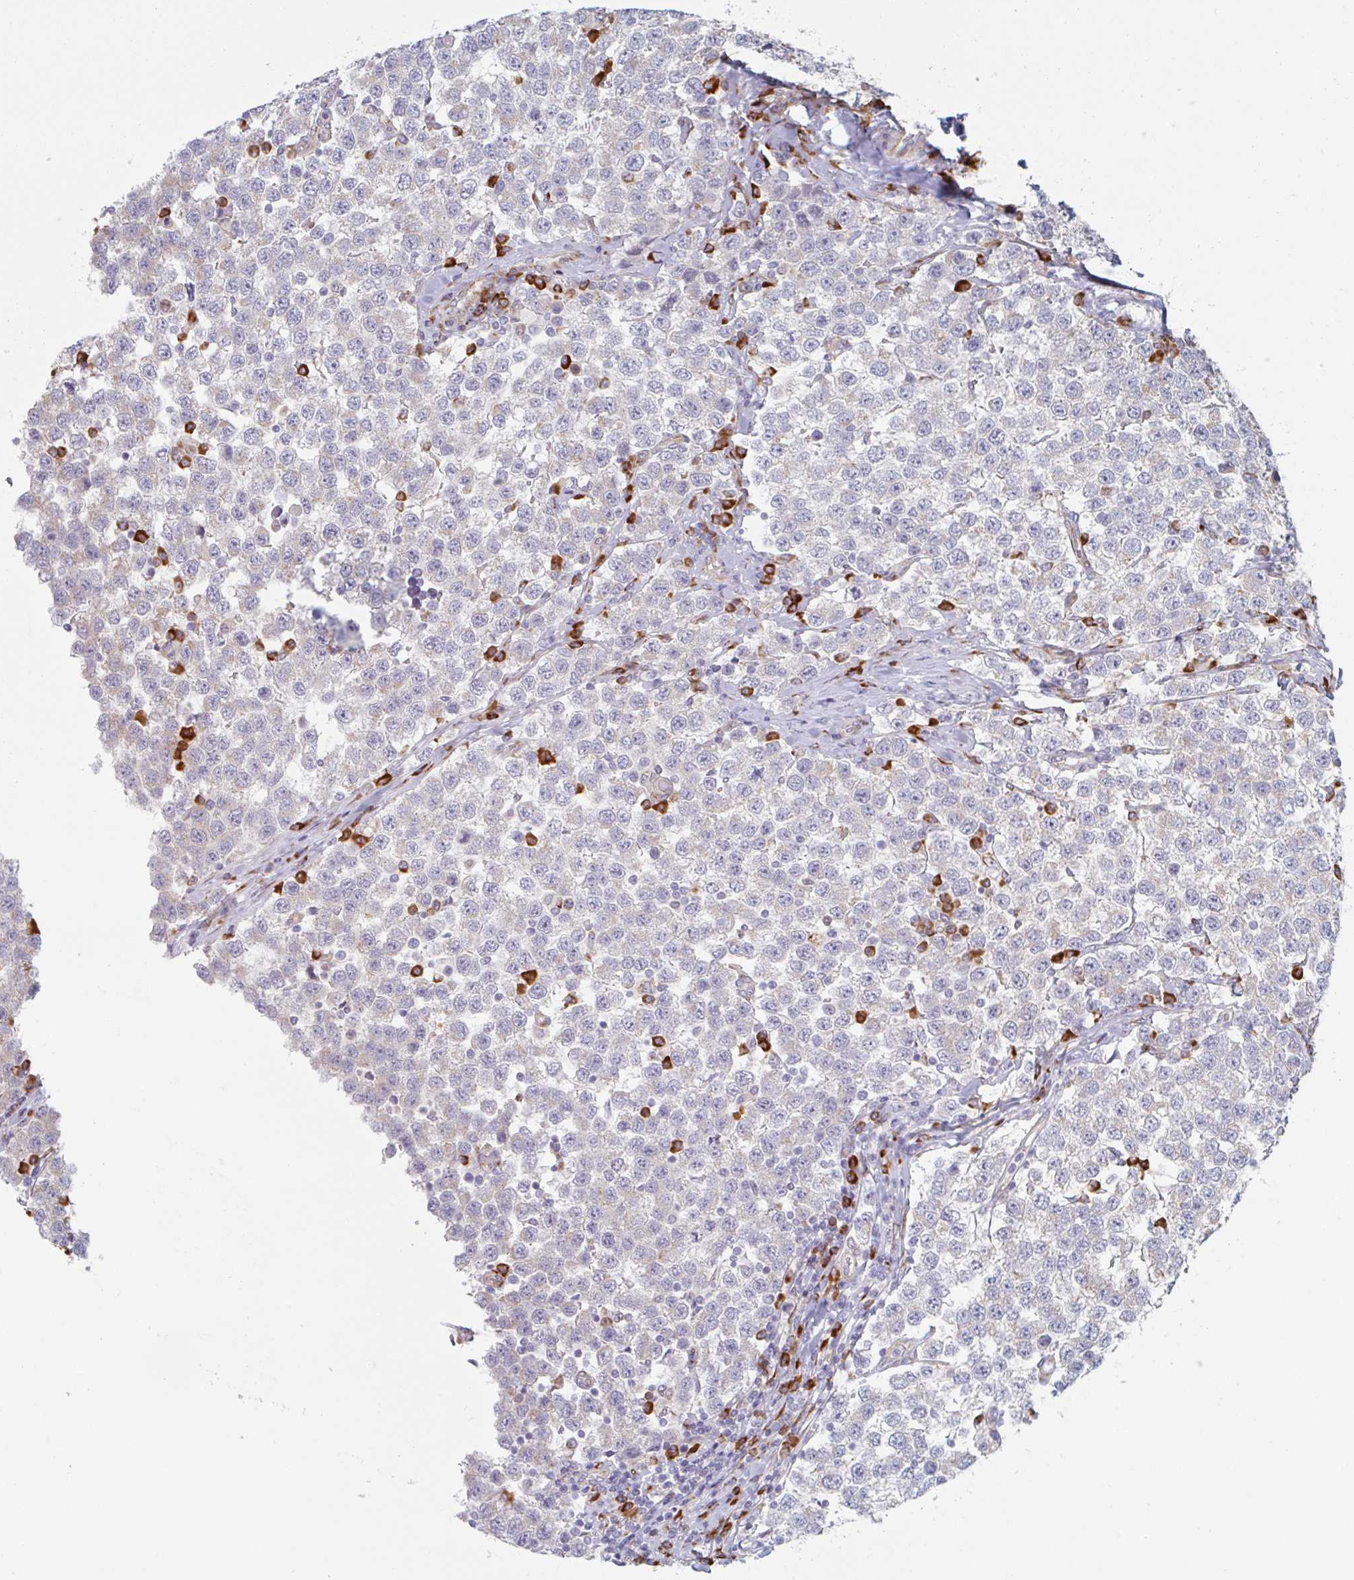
{"staining": {"intensity": "negative", "quantity": "none", "location": "none"}, "tissue": "testis cancer", "cell_type": "Tumor cells", "image_type": "cancer", "snomed": [{"axis": "morphology", "description": "Seminoma, NOS"}, {"axis": "topography", "description": "Testis"}], "caption": "The image reveals no staining of tumor cells in testis seminoma. Nuclei are stained in blue.", "gene": "TRAPPC10", "patient": {"sex": "male", "age": 34}}